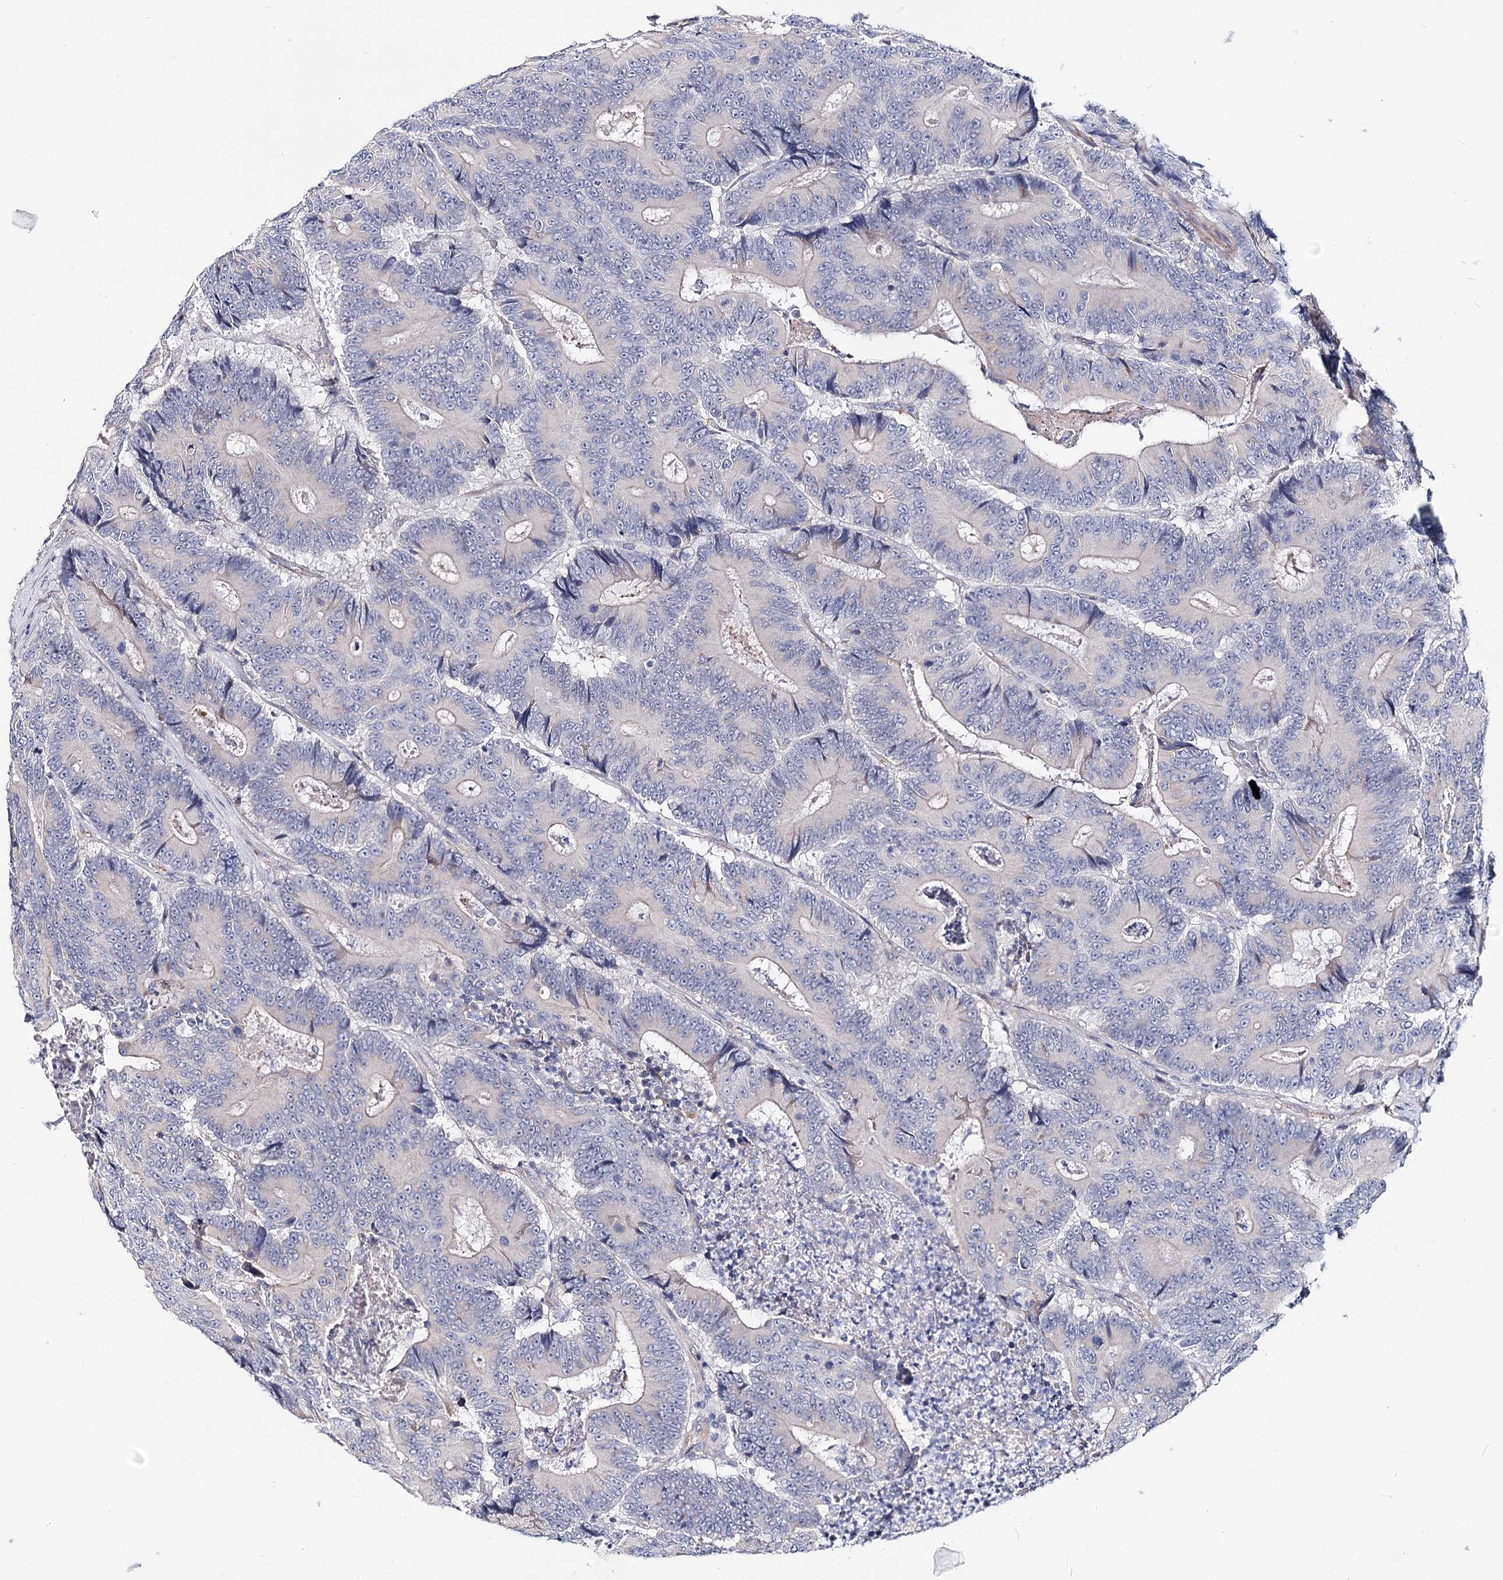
{"staining": {"intensity": "negative", "quantity": "none", "location": "none"}, "tissue": "colorectal cancer", "cell_type": "Tumor cells", "image_type": "cancer", "snomed": [{"axis": "morphology", "description": "Adenocarcinoma, NOS"}, {"axis": "topography", "description": "Colon"}], "caption": "Tumor cells show no significant expression in colorectal cancer.", "gene": "TEX12", "patient": {"sex": "male", "age": 83}}